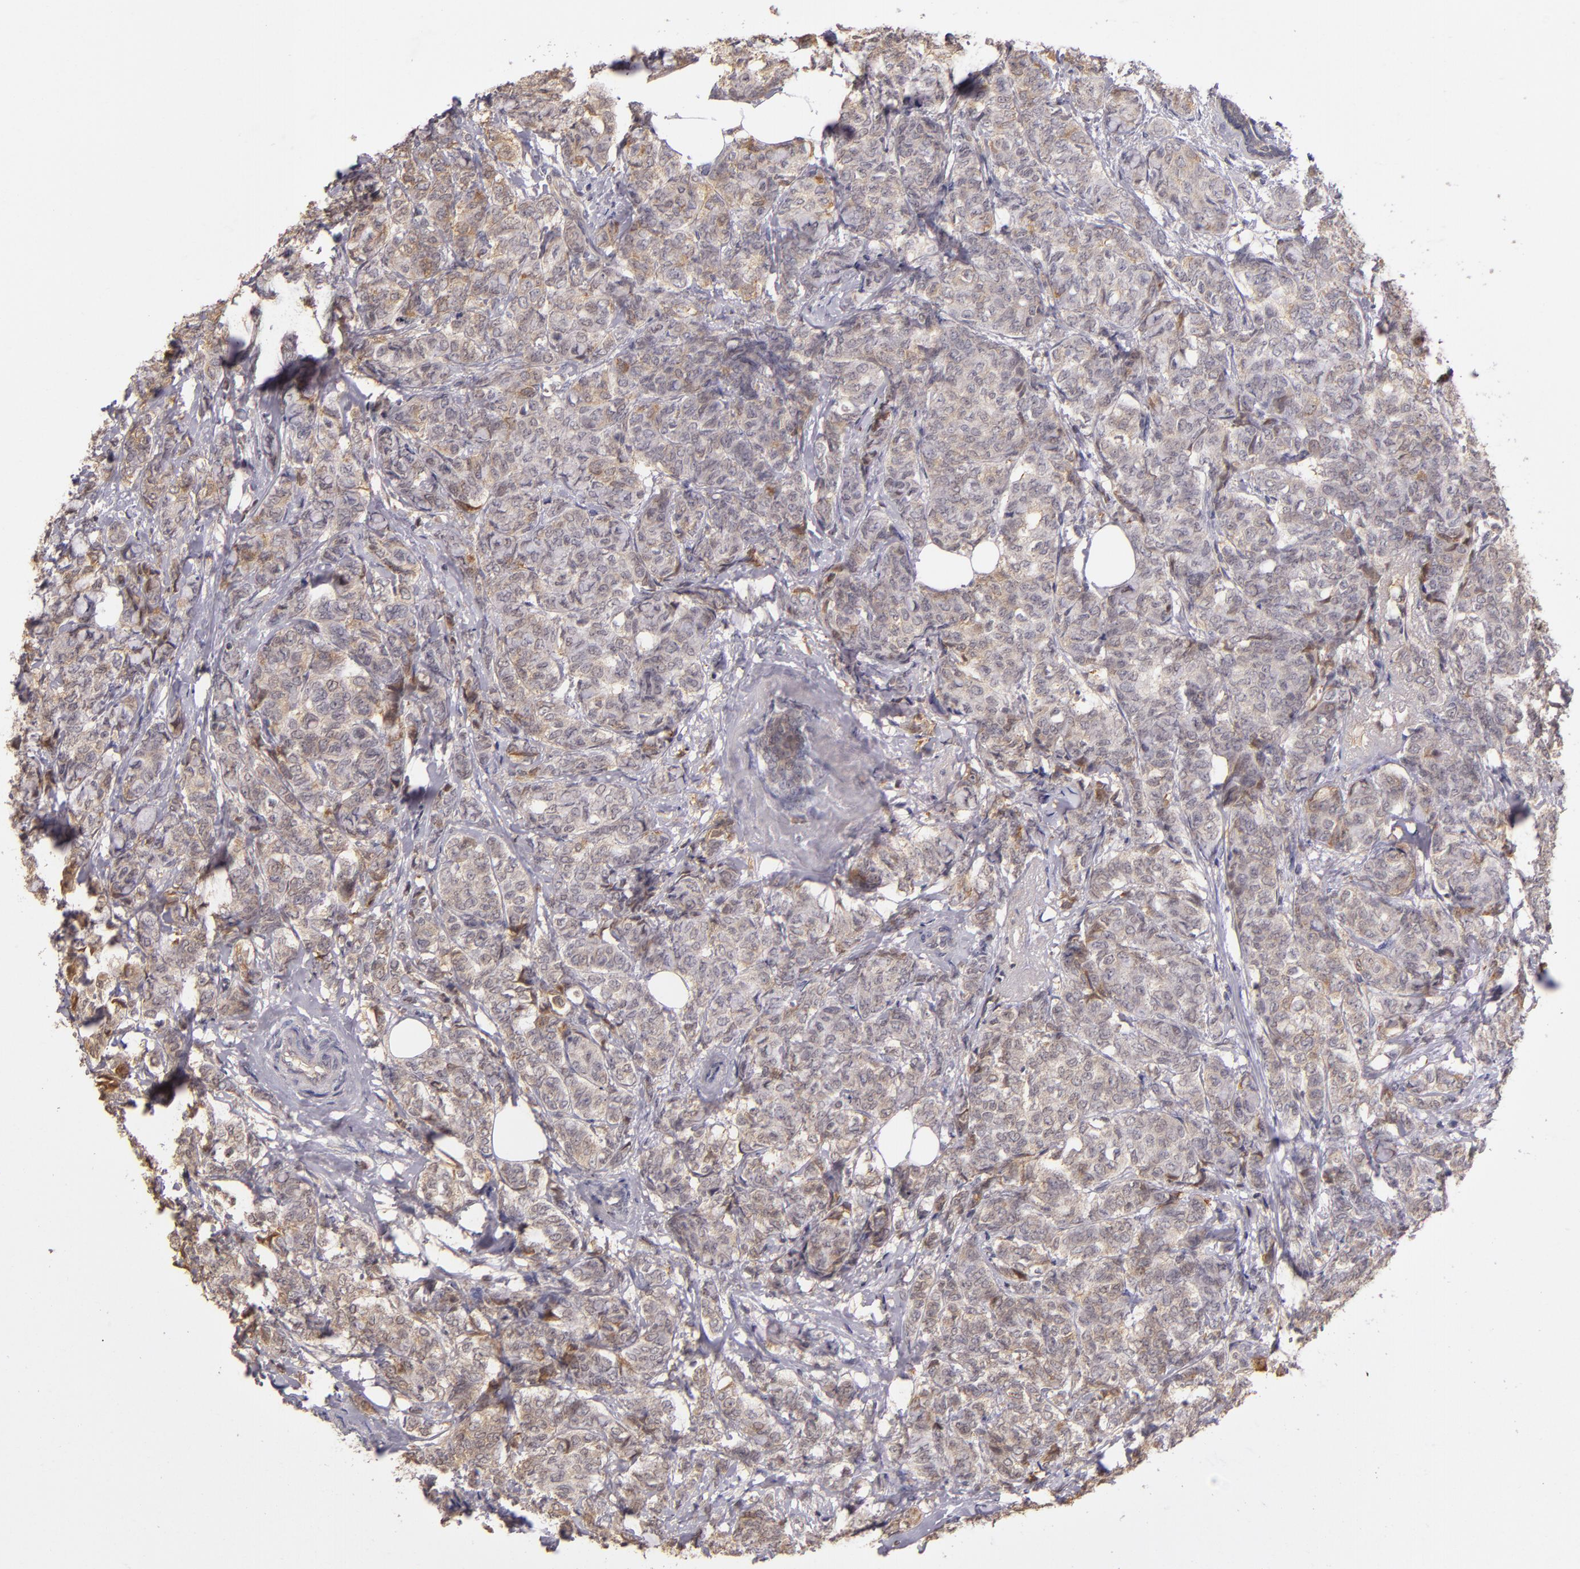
{"staining": {"intensity": "weak", "quantity": ">75%", "location": "cytoplasmic/membranous"}, "tissue": "breast cancer", "cell_type": "Tumor cells", "image_type": "cancer", "snomed": [{"axis": "morphology", "description": "Lobular carcinoma"}, {"axis": "topography", "description": "Breast"}], "caption": "Tumor cells reveal low levels of weak cytoplasmic/membranous staining in about >75% of cells in human lobular carcinoma (breast).", "gene": "LRG1", "patient": {"sex": "female", "age": 60}}